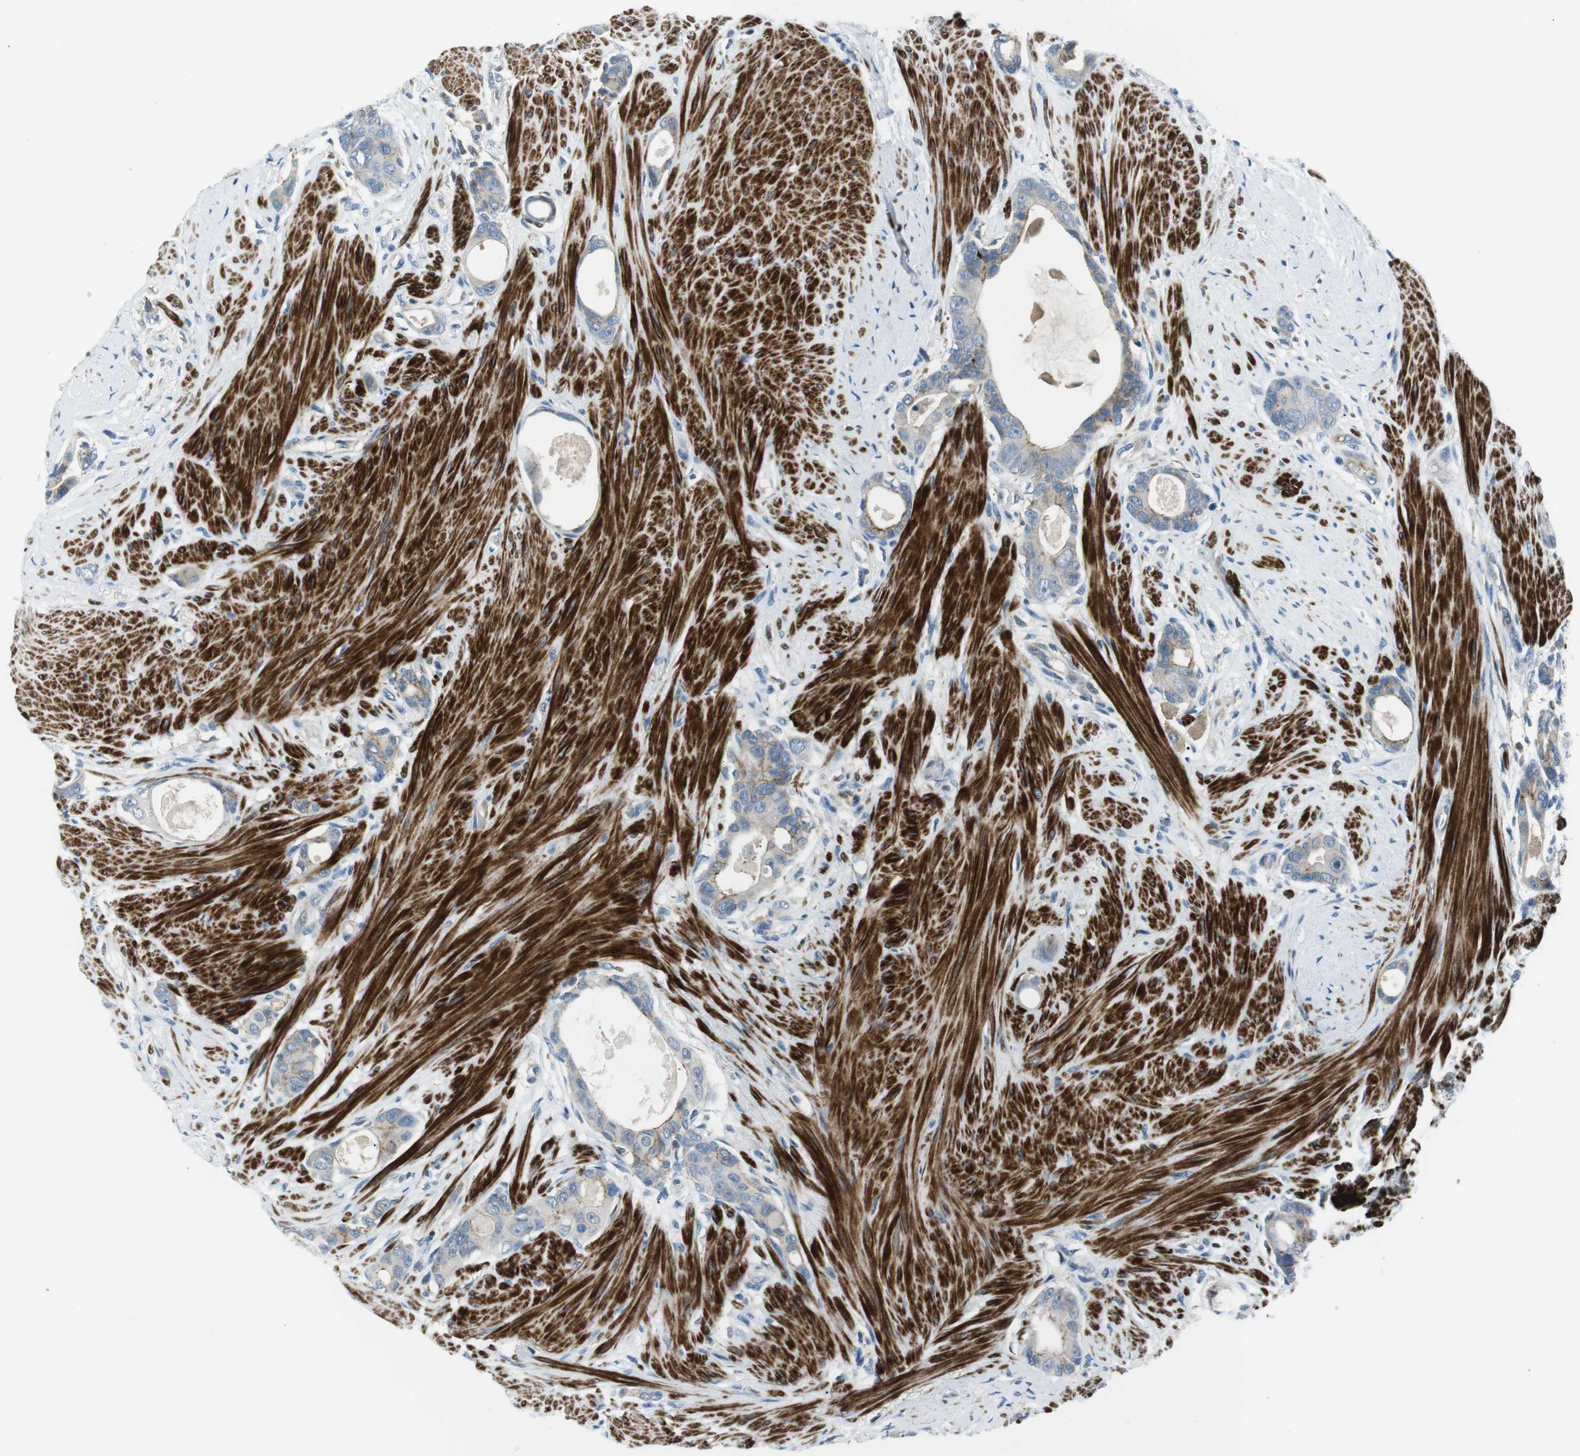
{"staining": {"intensity": "weak", "quantity": "<25%", "location": "cytoplasmic/membranous"}, "tissue": "colorectal cancer", "cell_type": "Tumor cells", "image_type": "cancer", "snomed": [{"axis": "morphology", "description": "Adenocarcinoma, NOS"}, {"axis": "topography", "description": "Rectum"}], "caption": "Tumor cells are negative for protein expression in human adenocarcinoma (colorectal). (DAB immunohistochemistry visualized using brightfield microscopy, high magnification).", "gene": "ARVCF", "patient": {"sex": "male", "age": 51}}